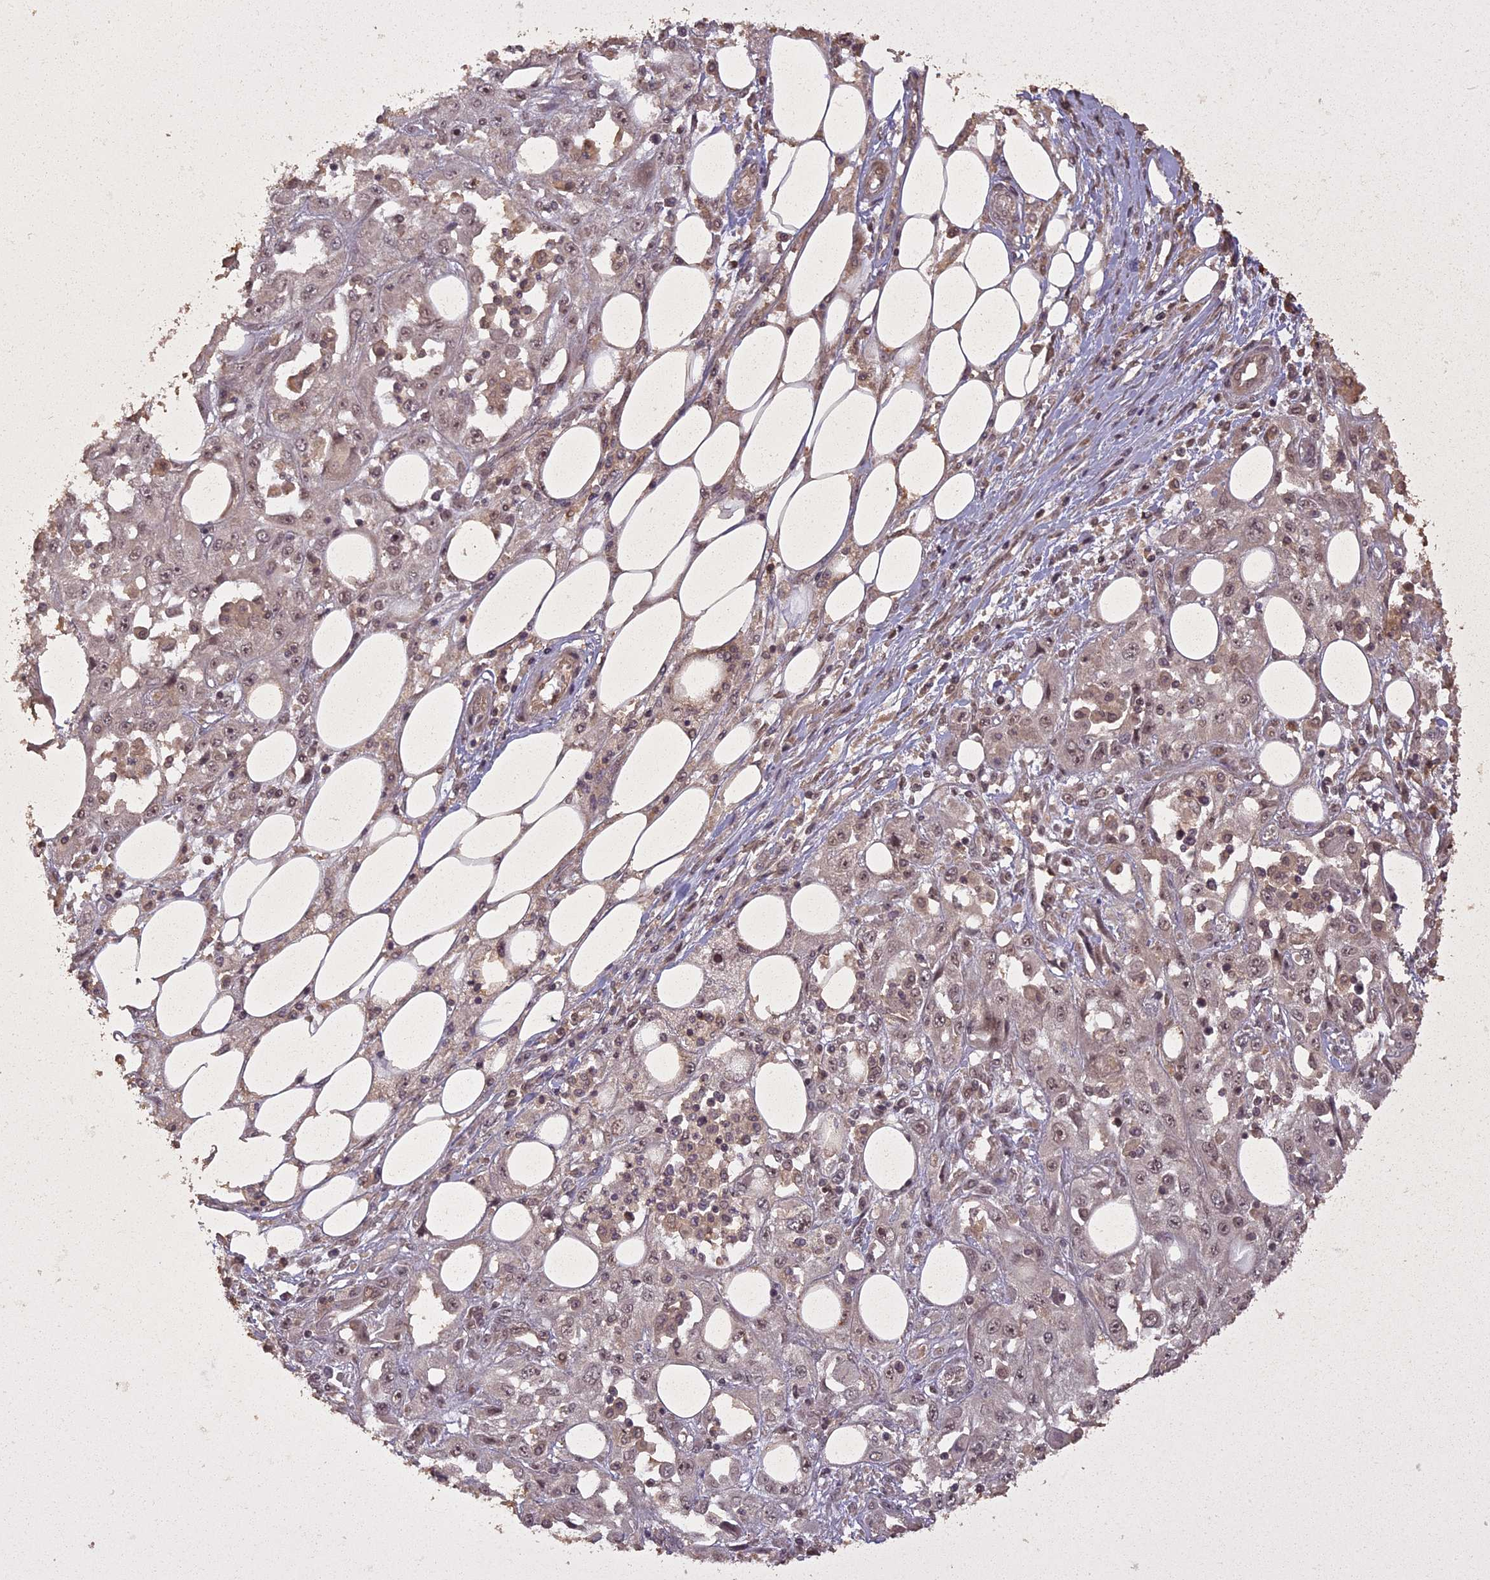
{"staining": {"intensity": "moderate", "quantity": ">75%", "location": "nuclear"}, "tissue": "skin cancer", "cell_type": "Tumor cells", "image_type": "cancer", "snomed": [{"axis": "morphology", "description": "Squamous cell carcinoma, NOS"}, {"axis": "morphology", "description": "Squamous cell carcinoma, metastatic, NOS"}, {"axis": "topography", "description": "Skin"}, {"axis": "topography", "description": "Lymph node"}], "caption": "Immunohistochemical staining of human metastatic squamous cell carcinoma (skin) shows moderate nuclear protein positivity in about >75% of tumor cells.", "gene": "LIN37", "patient": {"sex": "male", "age": 75}}